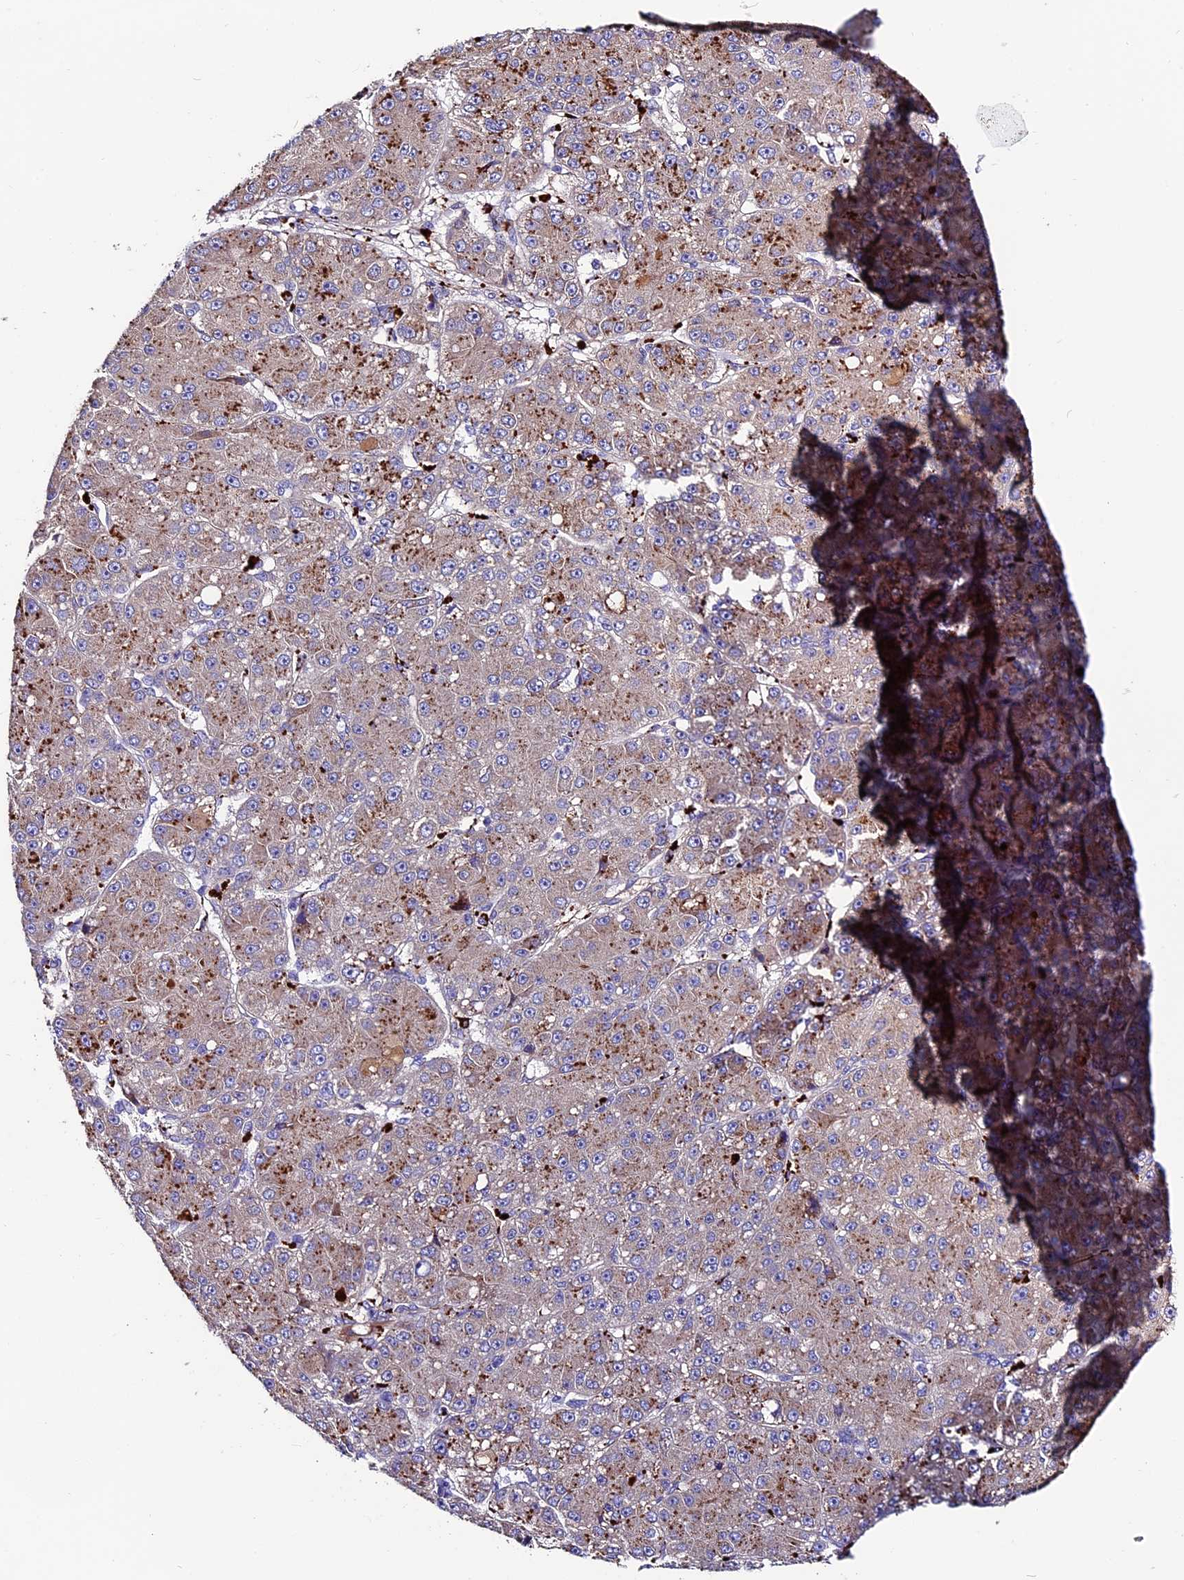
{"staining": {"intensity": "weak", "quantity": "25%-75%", "location": "cytoplasmic/membranous"}, "tissue": "liver cancer", "cell_type": "Tumor cells", "image_type": "cancer", "snomed": [{"axis": "morphology", "description": "Carcinoma, Hepatocellular, NOS"}, {"axis": "topography", "description": "Liver"}], "caption": "This photomicrograph displays IHC staining of liver hepatocellular carcinoma, with low weak cytoplasmic/membranous positivity in about 25%-75% of tumor cells.", "gene": "CLN5", "patient": {"sex": "male", "age": 67}}